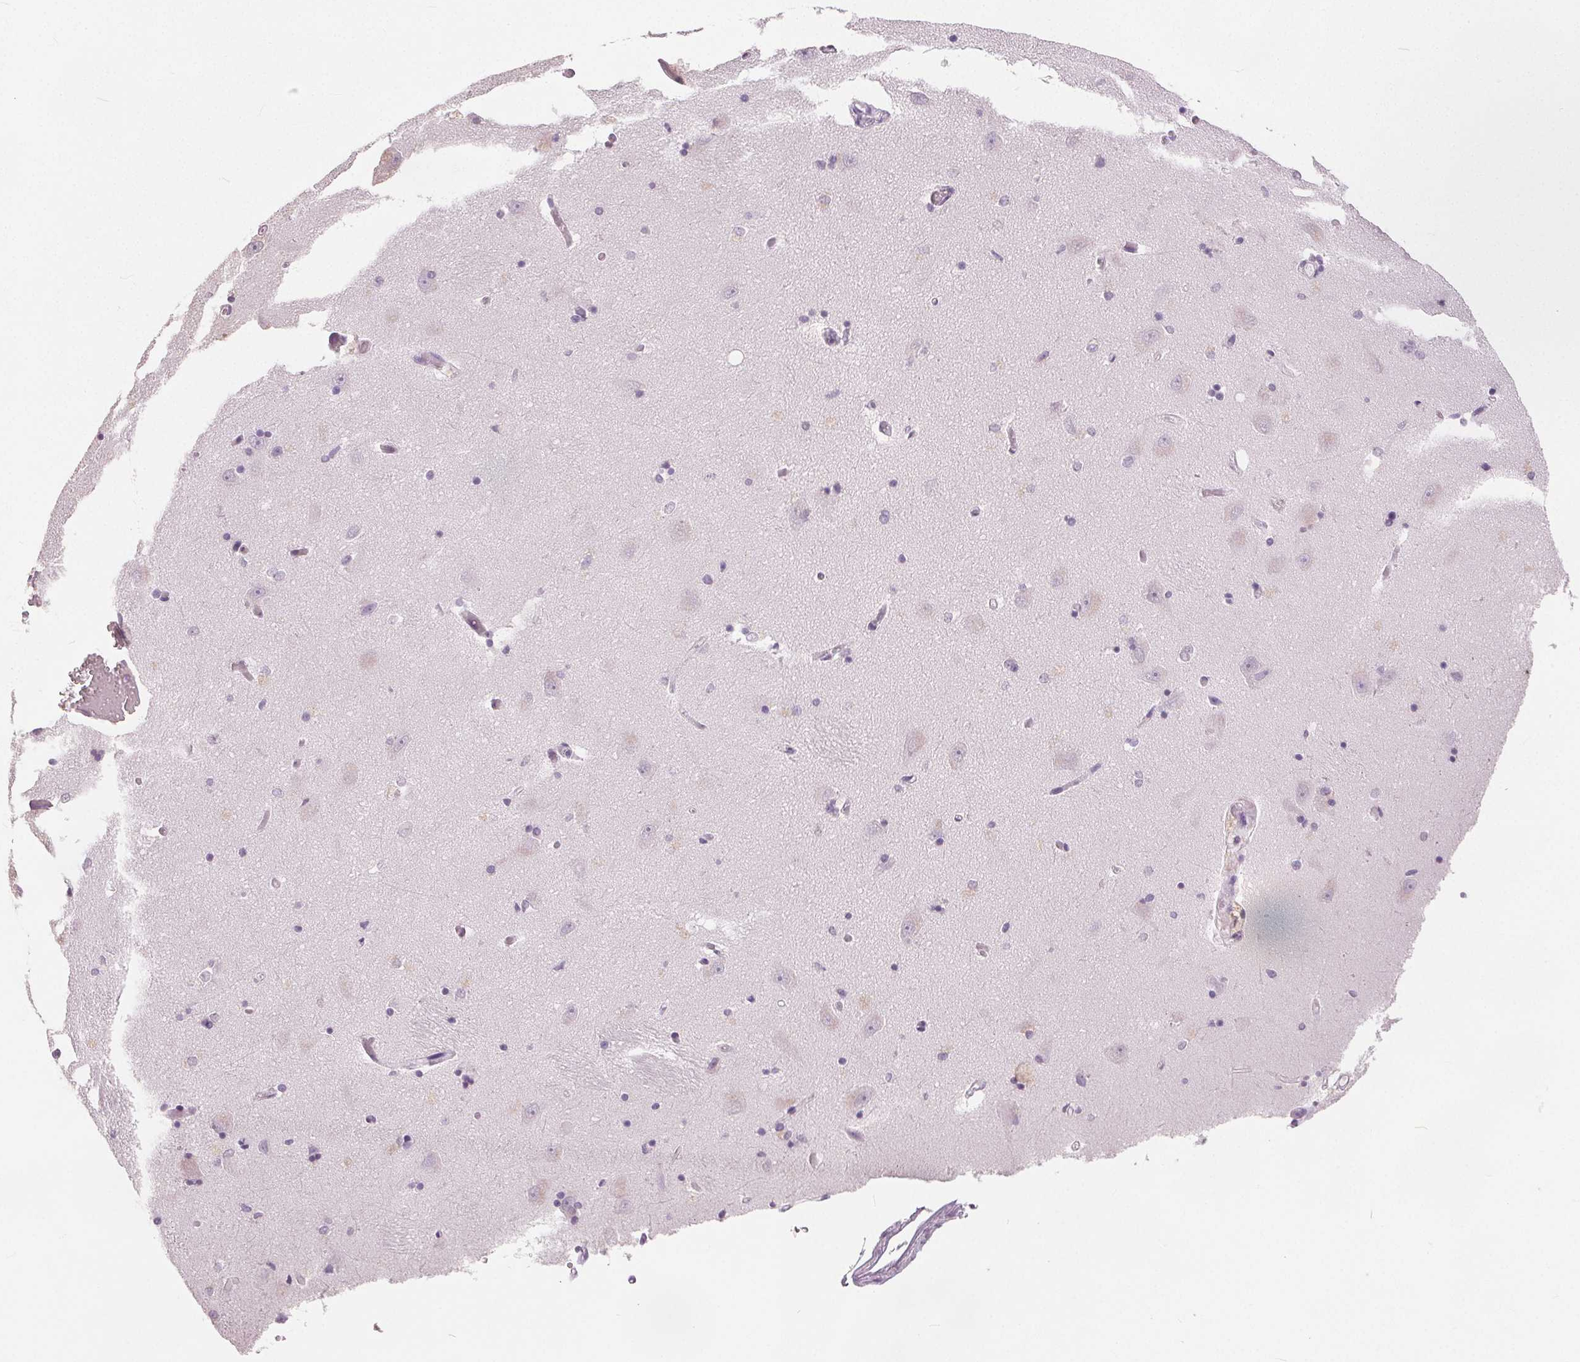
{"staining": {"intensity": "negative", "quantity": "none", "location": "none"}, "tissue": "caudate", "cell_type": "Glial cells", "image_type": "normal", "snomed": [{"axis": "morphology", "description": "Normal tissue, NOS"}, {"axis": "topography", "description": "Lateral ventricle wall"}, {"axis": "topography", "description": "Hippocampus"}], "caption": "A high-resolution micrograph shows IHC staining of unremarkable caudate, which displays no significant staining in glial cells.", "gene": "CA12", "patient": {"sex": "female", "age": 63}}